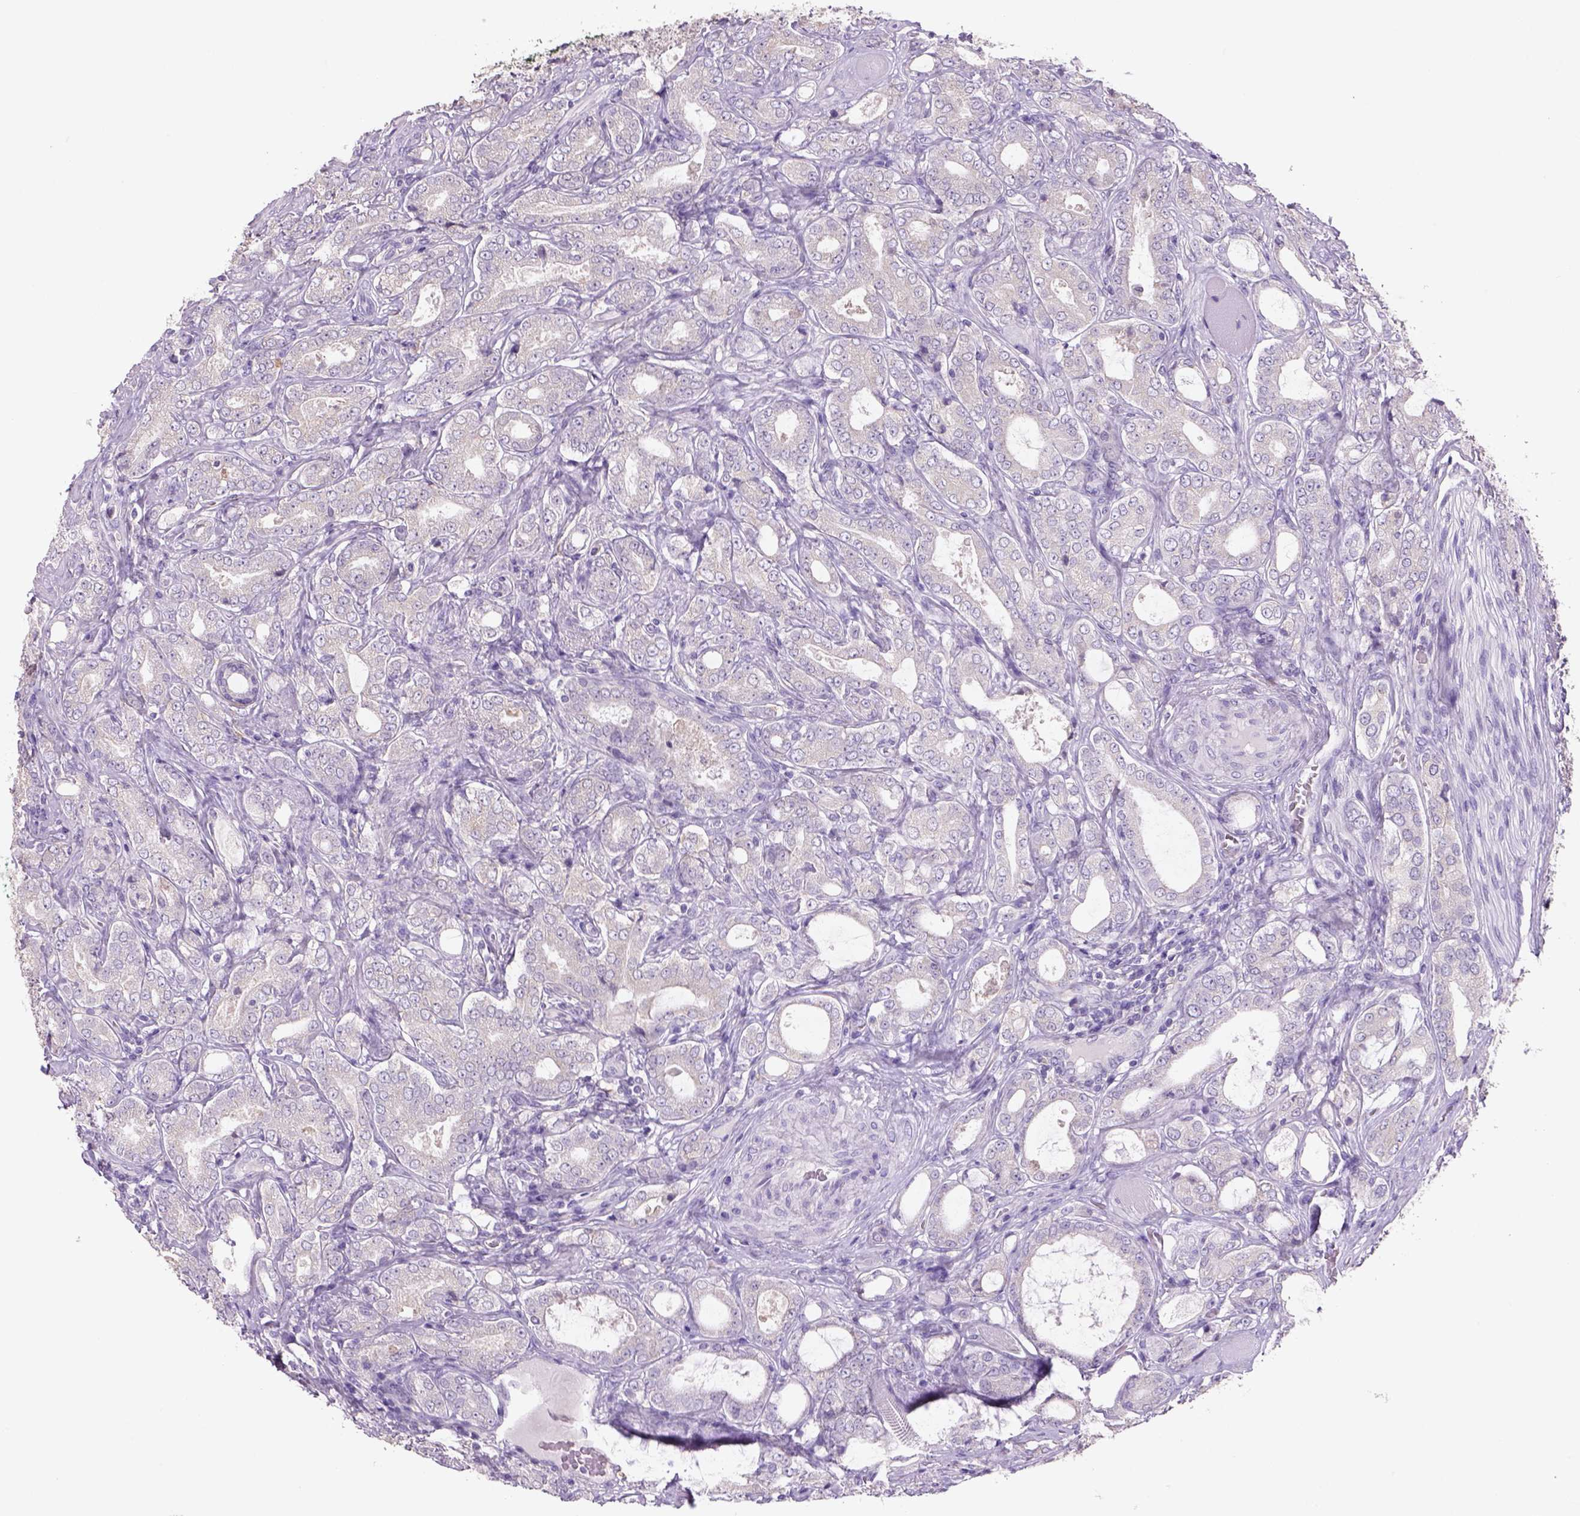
{"staining": {"intensity": "negative", "quantity": "none", "location": "none"}, "tissue": "prostate cancer", "cell_type": "Tumor cells", "image_type": "cancer", "snomed": [{"axis": "morphology", "description": "Adenocarcinoma, NOS"}, {"axis": "topography", "description": "Prostate"}], "caption": "A photomicrograph of human prostate cancer is negative for staining in tumor cells.", "gene": "NAALAD2", "patient": {"sex": "male", "age": 64}}